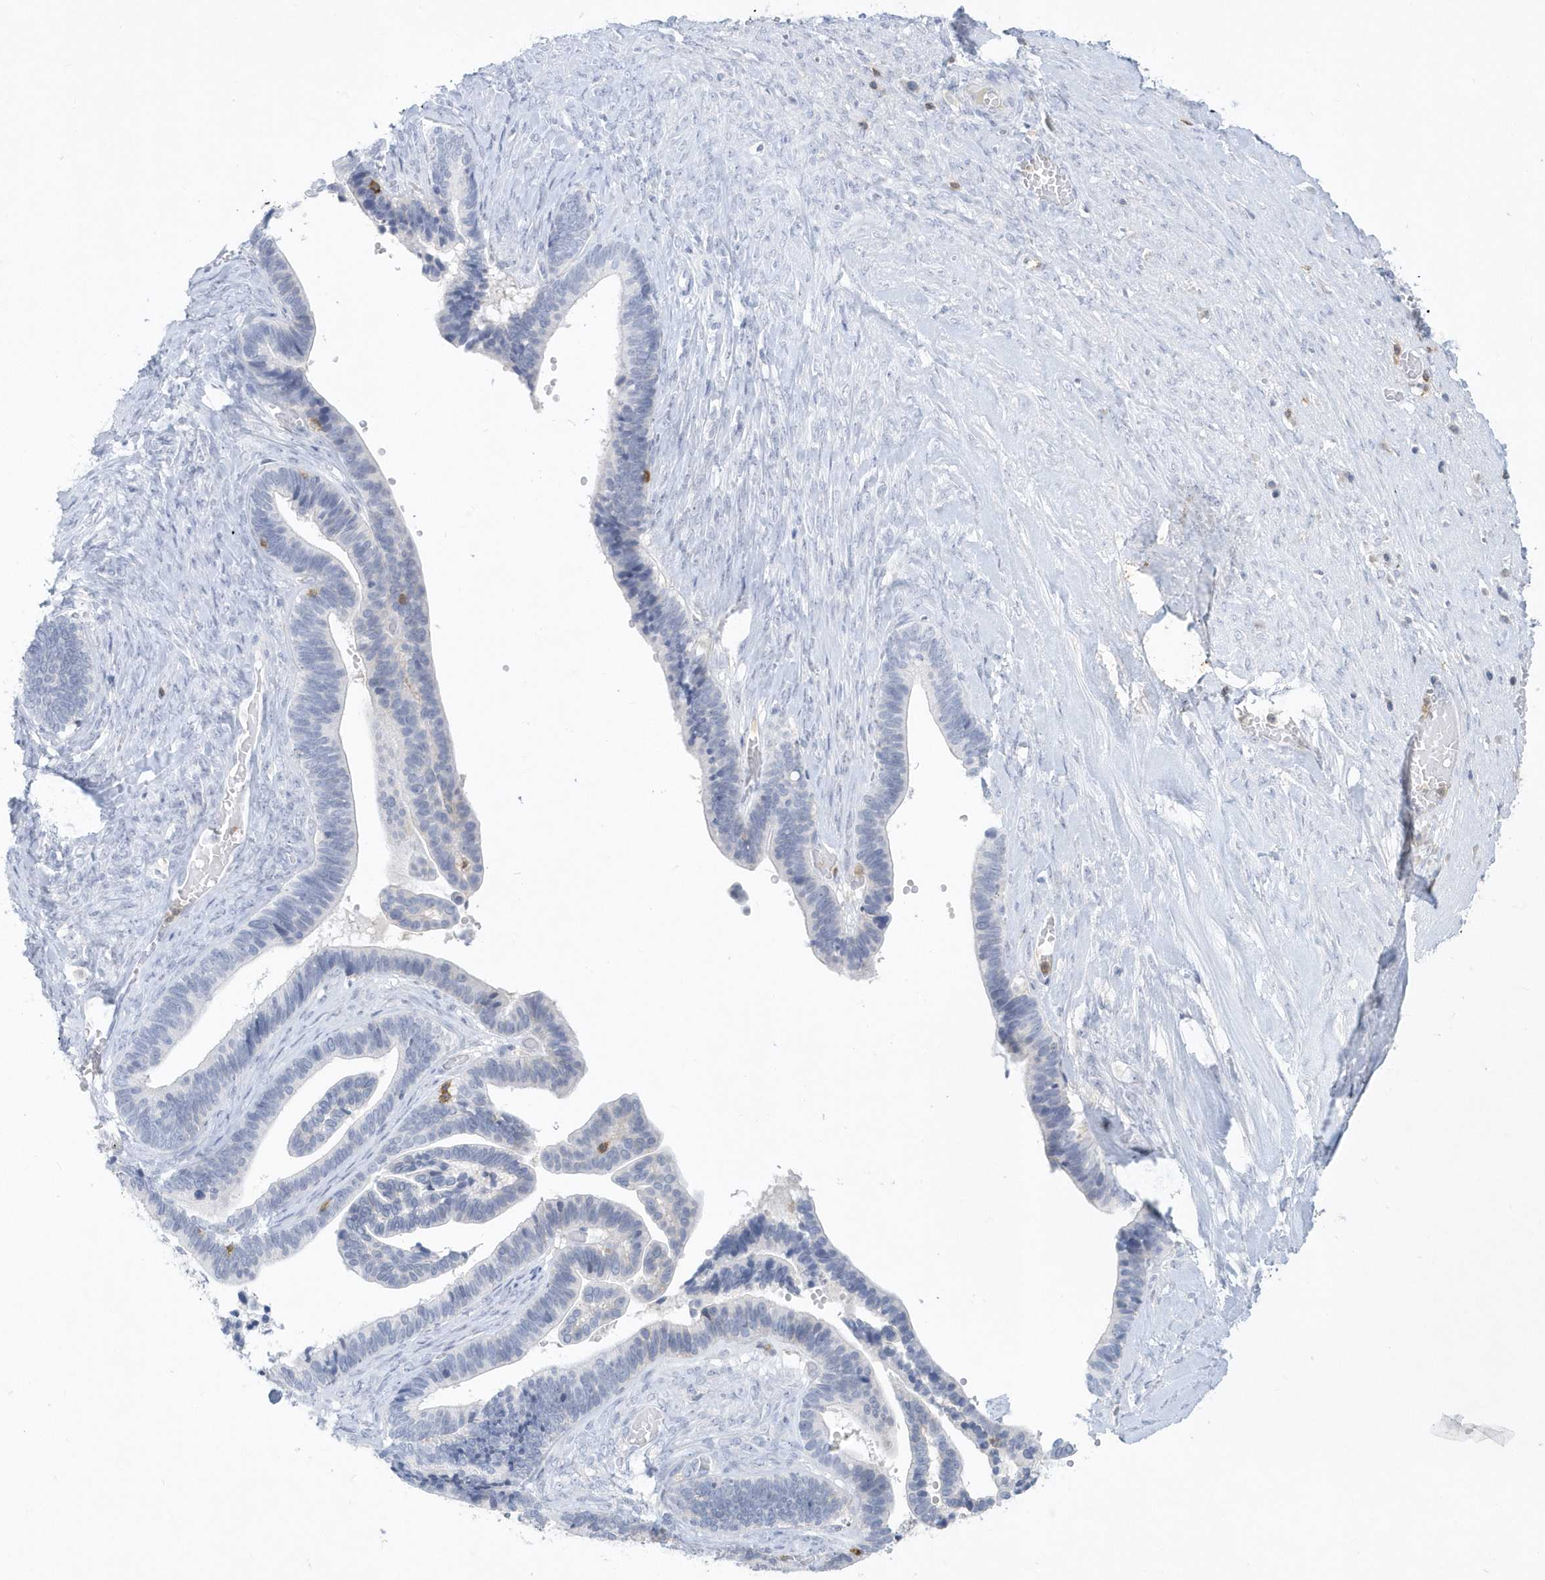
{"staining": {"intensity": "negative", "quantity": "none", "location": "none"}, "tissue": "ovarian cancer", "cell_type": "Tumor cells", "image_type": "cancer", "snomed": [{"axis": "morphology", "description": "Cystadenocarcinoma, serous, NOS"}, {"axis": "topography", "description": "Ovary"}], "caption": "A micrograph of human serous cystadenocarcinoma (ovarian) is negative for staining in tumor cells.", "gene": "PSD4", "patient": {"sex": "female", "age": 56}}